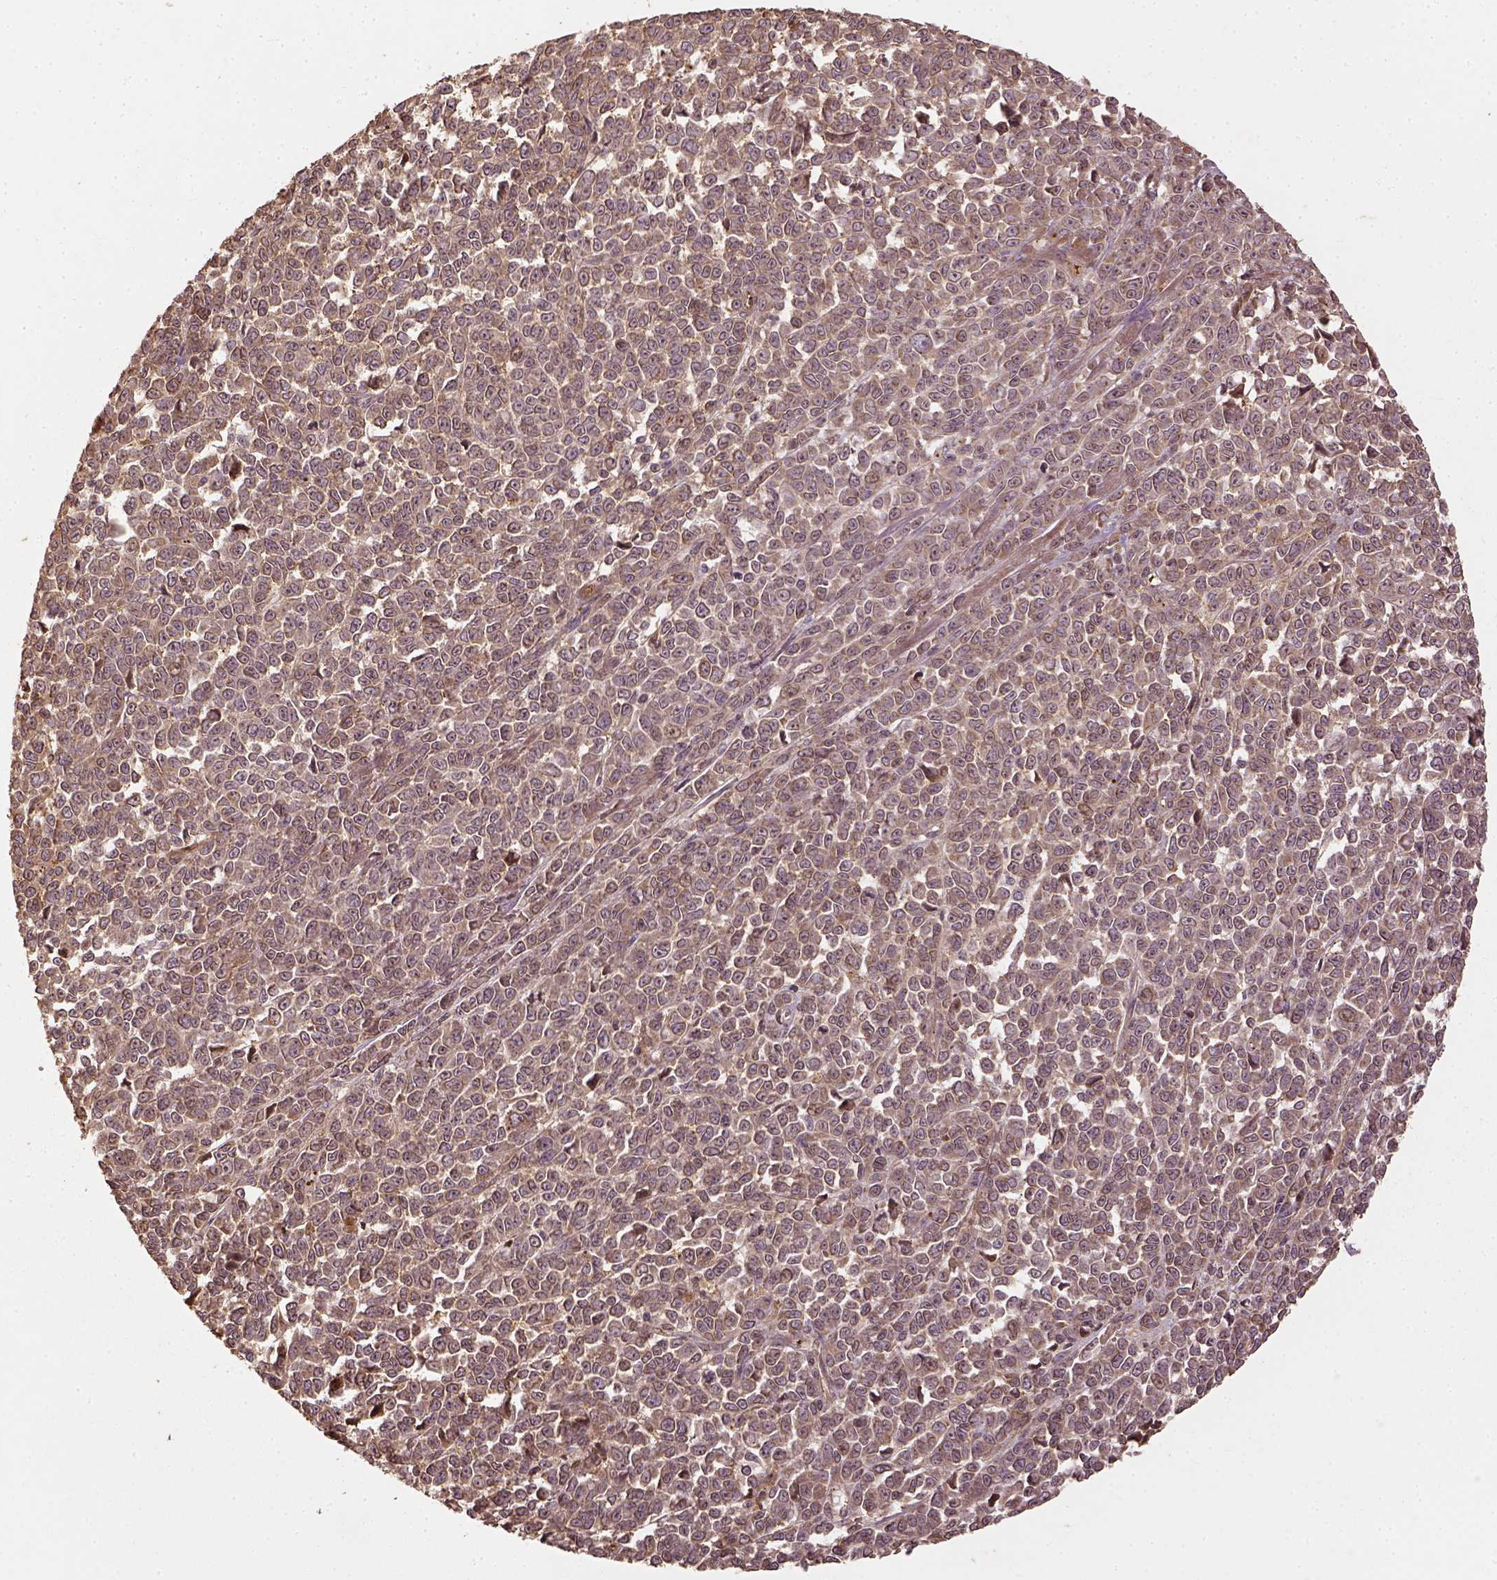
{"staining": {"intensity": "weak", "quantity": "25%-75%", "location": "cytoplasmic/membranous"}, "tissue": "melanoma", "cell_type": "Tumor cells", "image_type": "cancer", "snomed": [{"axis": "morphology", "description": "Malignant melanoma, NOS"}, {"axis": "topography", "description": "Skin"}], "caption": "Weak cytoplasmic/membranous expression for a protein is appreciated in approximately 25%-75% of tumor cells of malignant melanoma using immunohistochemistry (IHC).", "gene": "VEGFA", "patient": {"sex": "female", "age": 95}}